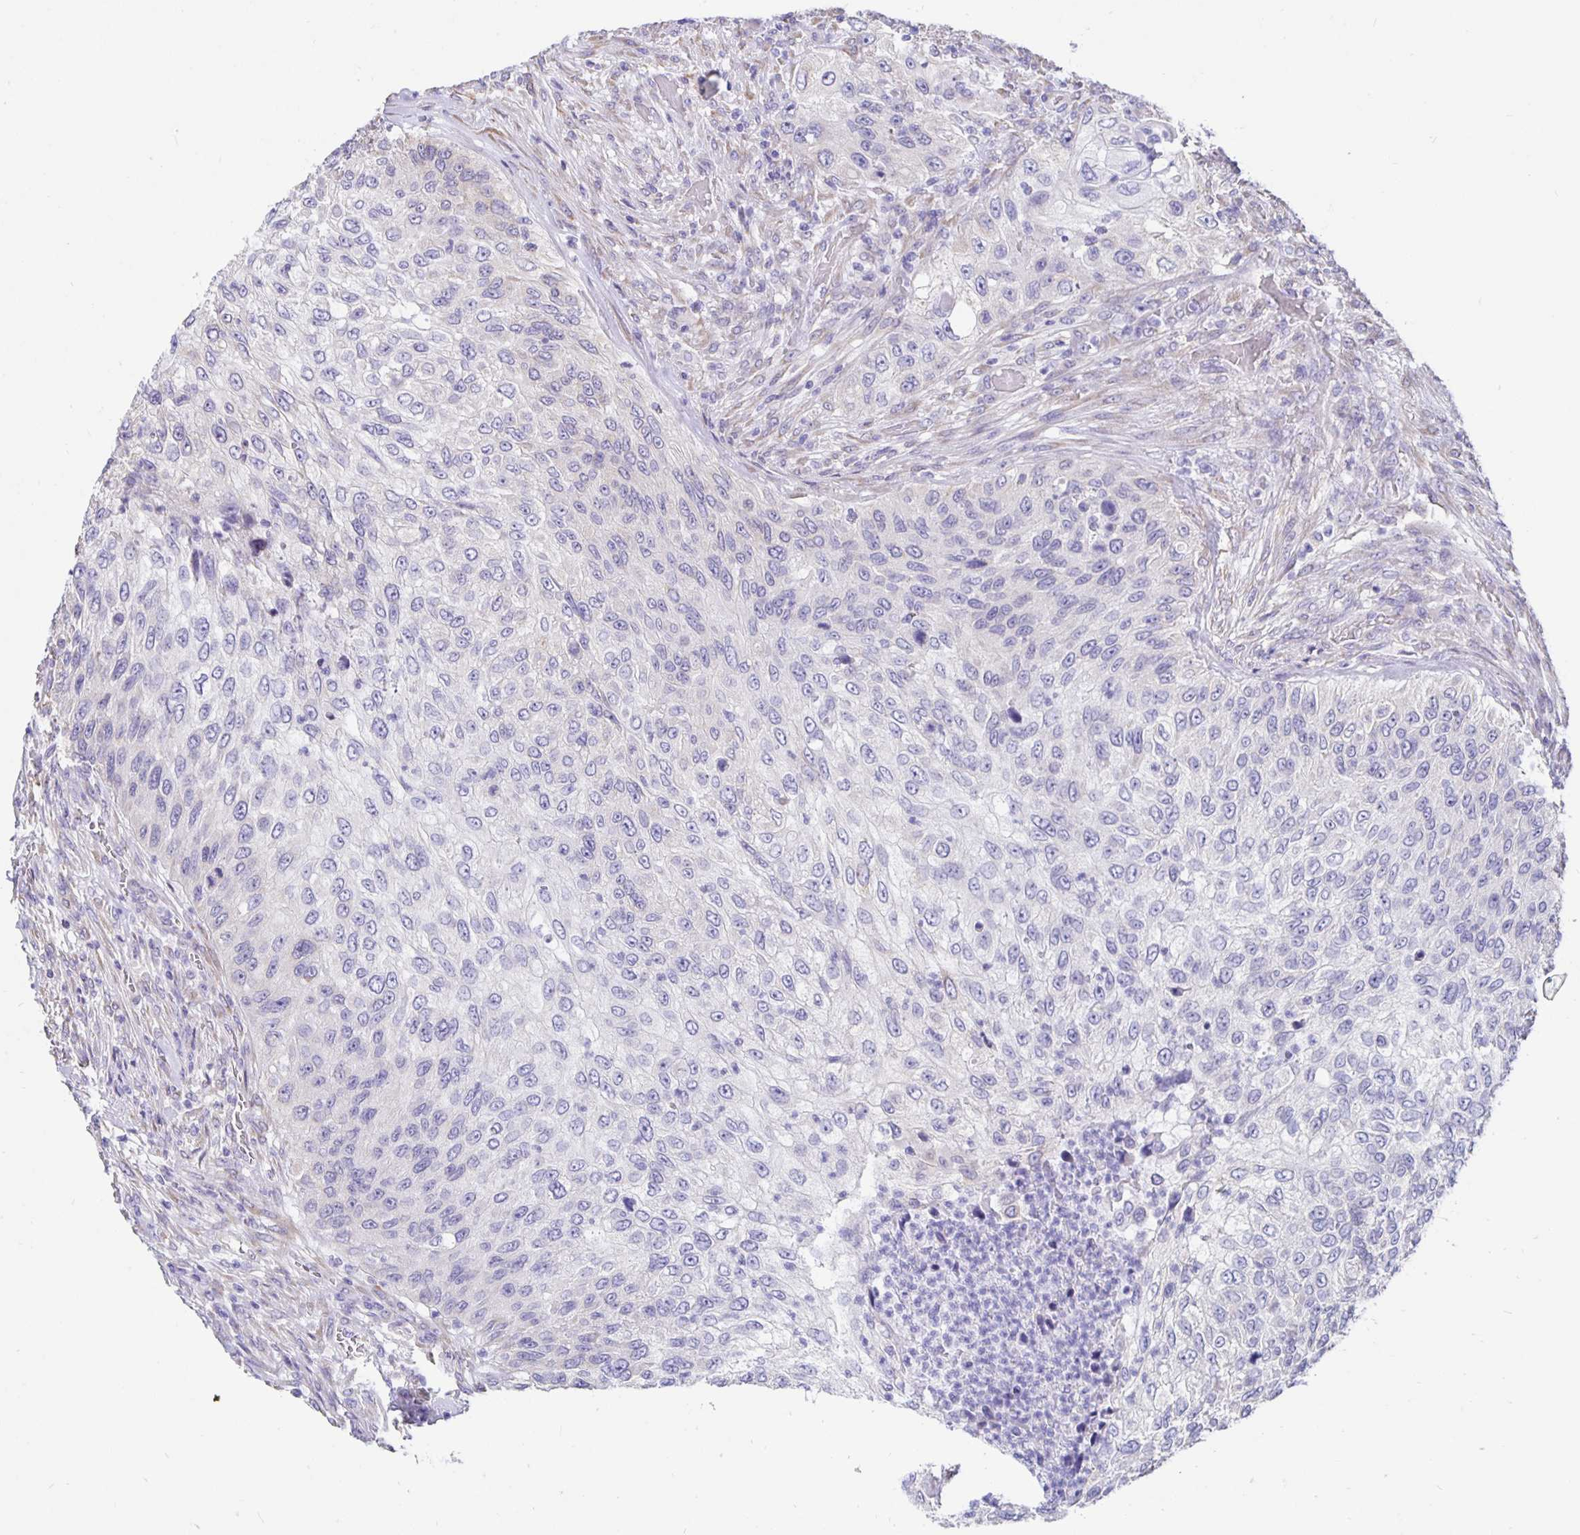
{"staining": {"intensity": "negative", "quantity": "none", "location": "none"}, "tissue": "urothelial cancer", "cell_type": "Tumor cells", "image_type": "cancer", "snomed": [{"axis": "morphology", "description": "Urothelial carcinoma, High grade"}, {"axis": "topography", "description": "Urinary bladder"}], "caption": "A histopathology image of human urothelial cancer is negative for staining in tumor cells. The staining was performed using DAB (3,3'-diaminobenzidine) to visualize the protein expression in brown, while the nuclei were stained in blue with hematoxylin (Magnification: 20x).", "gene": "DNAI2", "patient": {"sex": "female", "age": 60}}